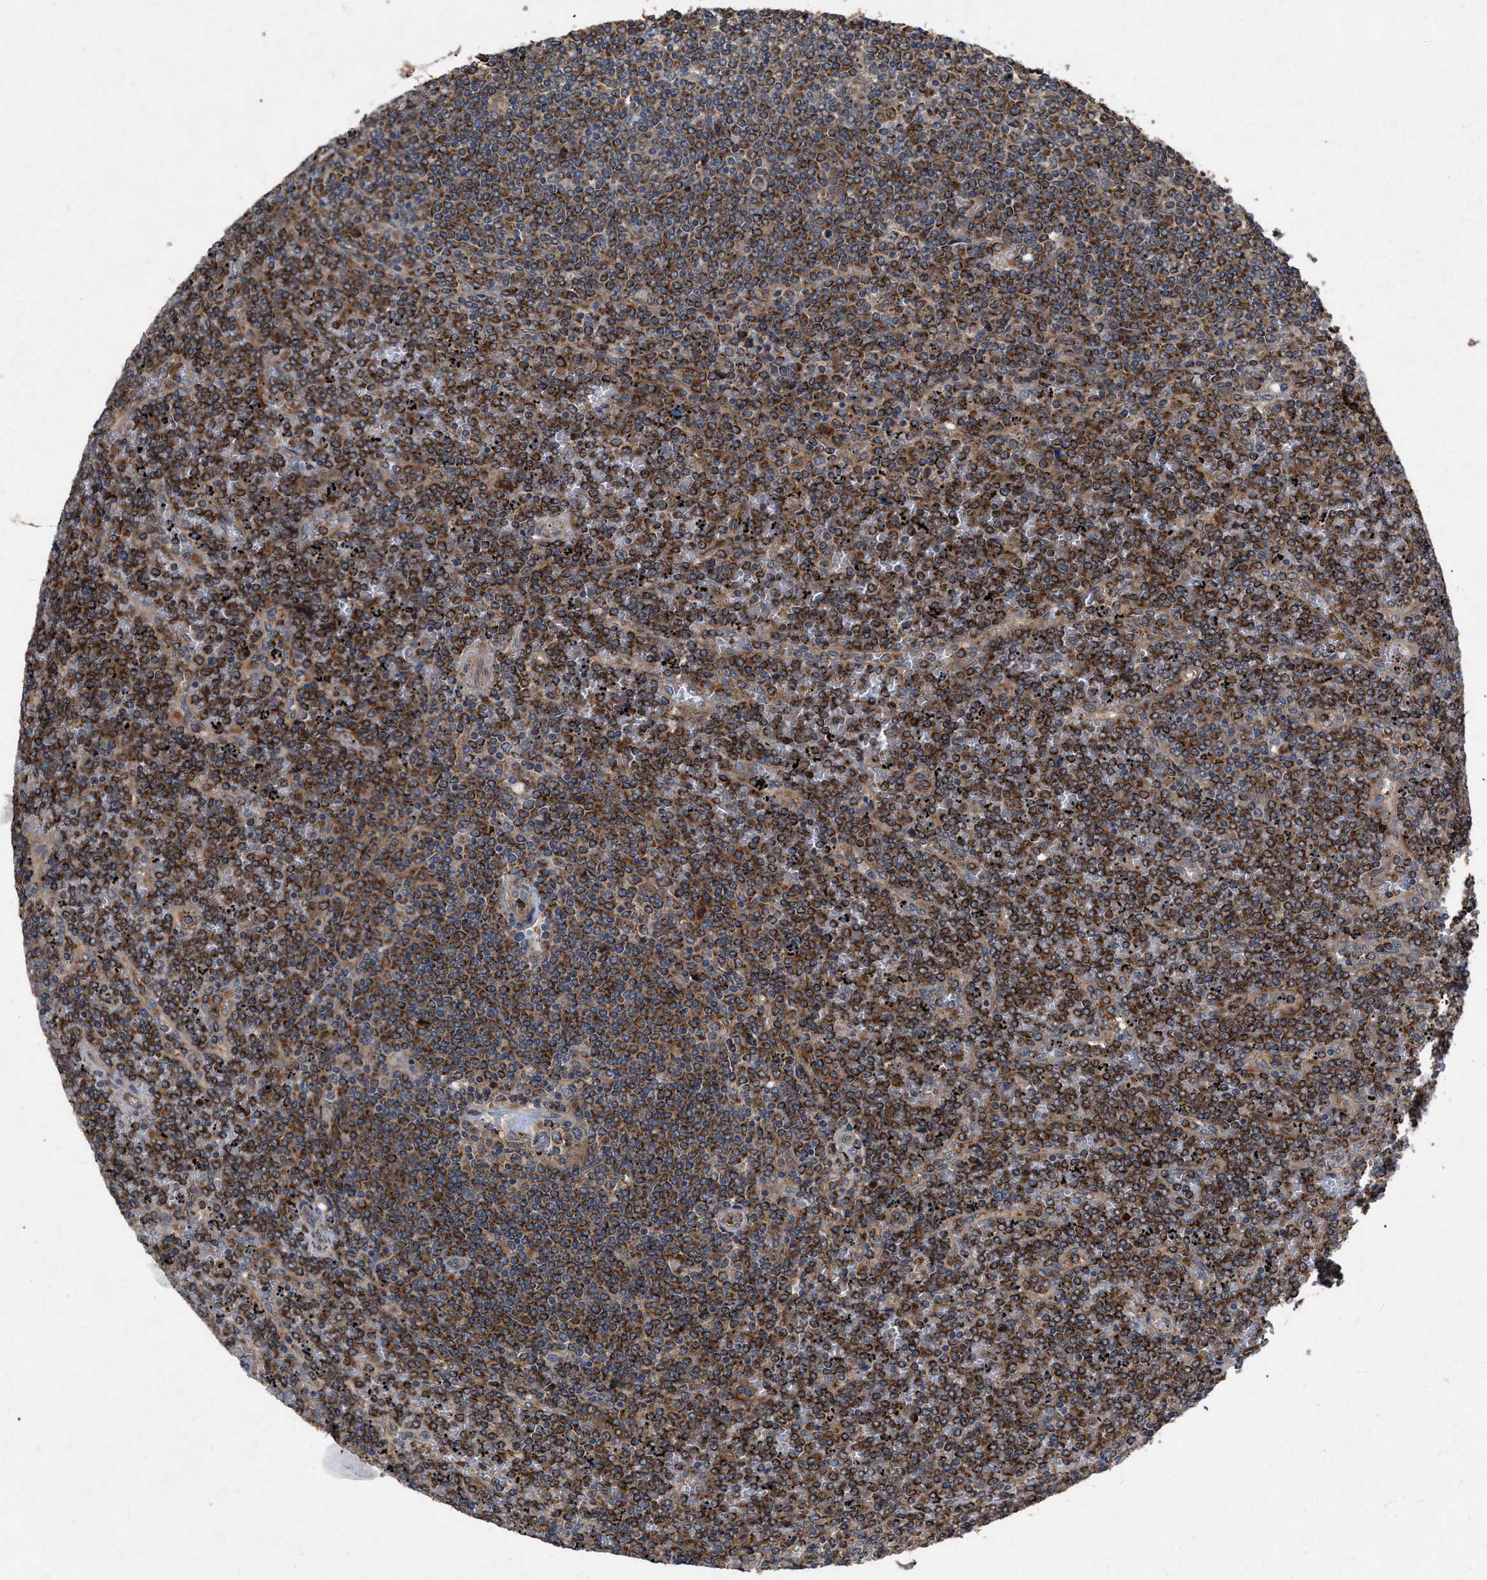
{"staining": {"intensity": "strong", "quantity": ">75%", "location": "cytoplasmic/membranous"}, "tissue": "lymphoma", "cell_type": "Tumor cells", "image_type": "cancer", "snomed": [{"axis": "morphology", "description": "Malignant lymphoma, non-Hodgkin's type, Low grade"}, {"axis": "topography", "description": "Spleen"}], "caption": "Immunohistochemistry (IHC) of human lymphoma exhibits high levels of strong cytoplasmic/membranous positivity in about >75% of tumor cells.", "gene": "CDKN2C", "patient": {"sex": "female", "age": 19}}